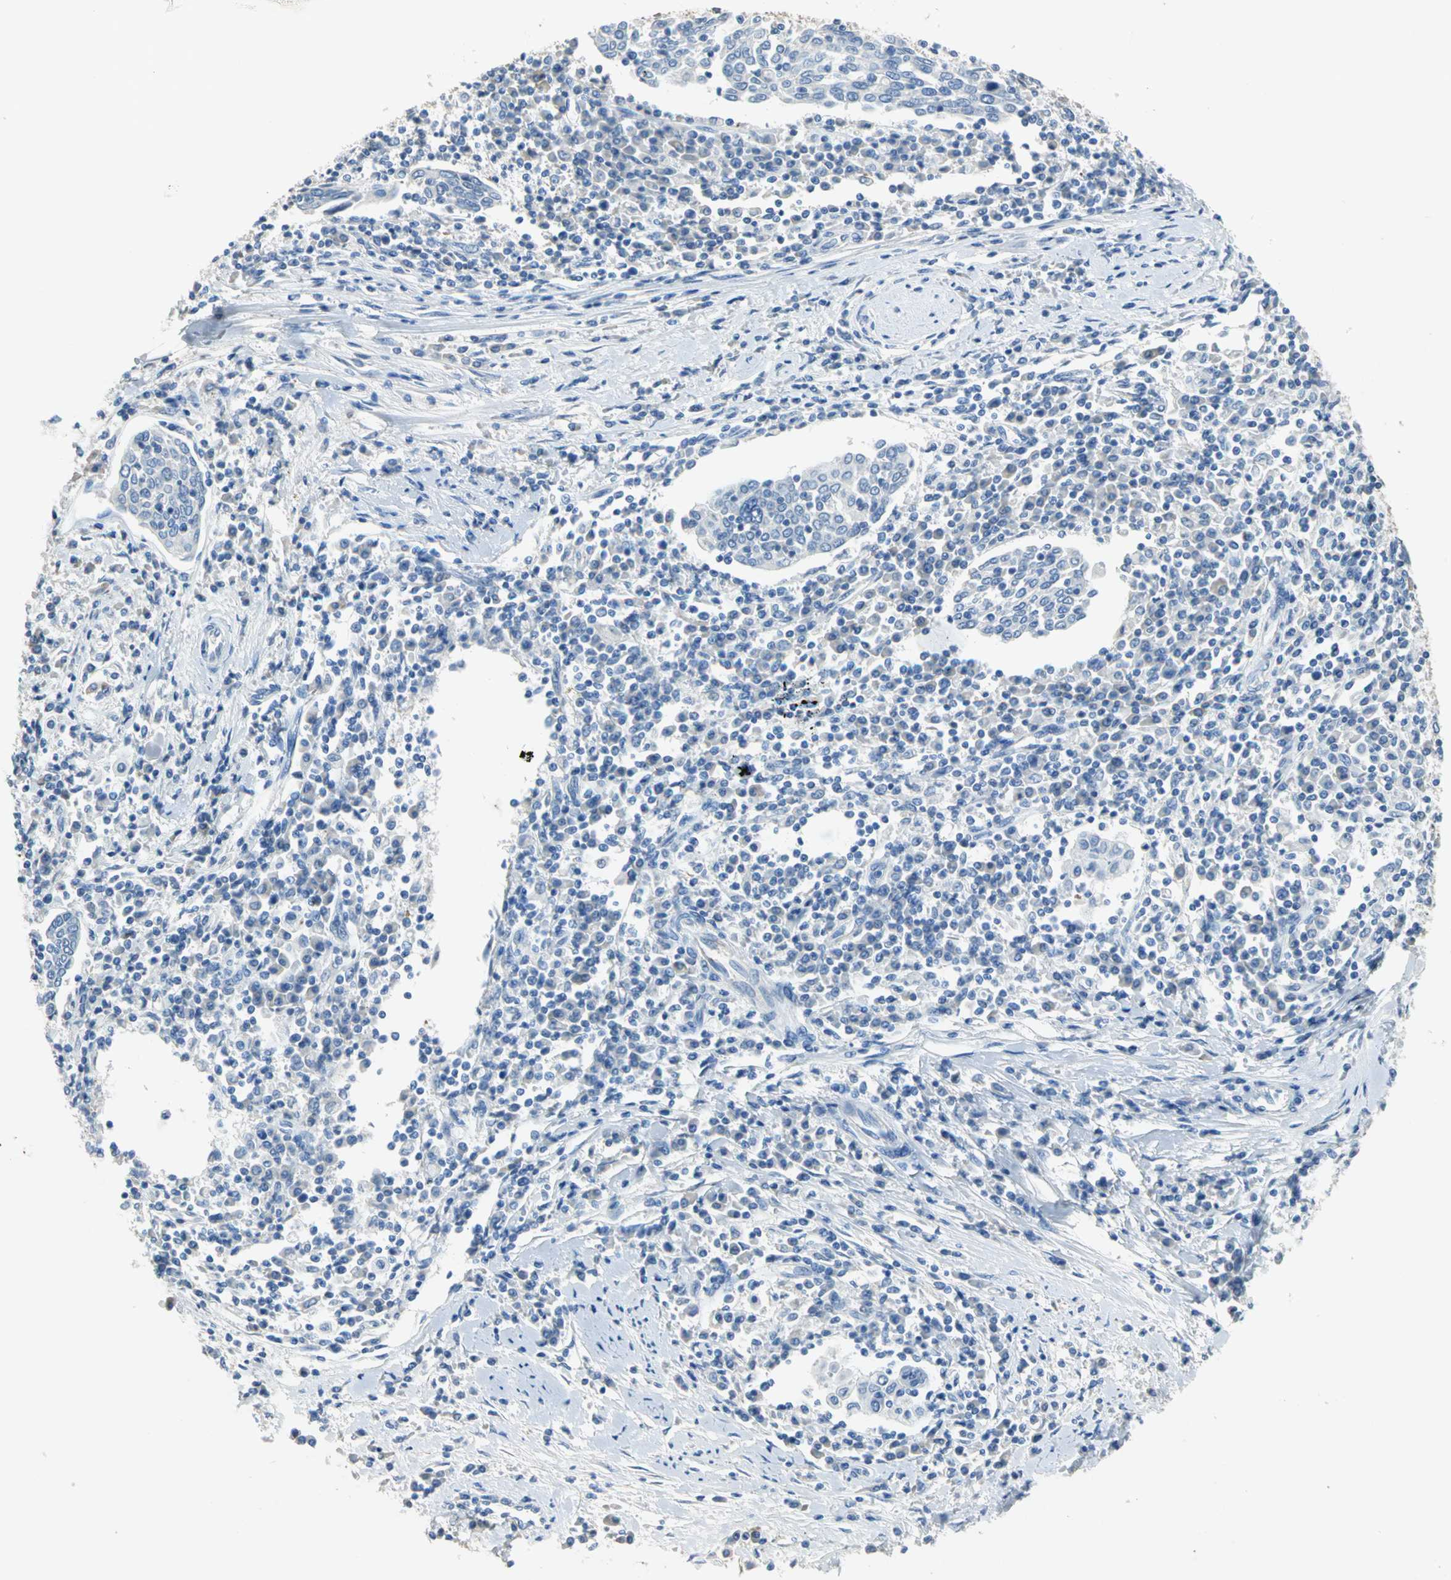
{"staining": {"intensity": "negative", "quantity": "none", "location": "none"}, "tissue": "cervical cancer", "cell_type": "Tumor cells", "image_type": "cancer", "snomed": [{"axis": "morphology", "description": "Squamous cell carcinoma, NOS"}, {"axis": "topography", "description": "Cervix"}], "caption": "Human cervical squamous cell carcinoma stained for a protein using immunohistochemistry (IHC) demonstrates no expression in tumor cells.", "gene": "GYG2", "patient": {"sex": "female", "age": 40}}